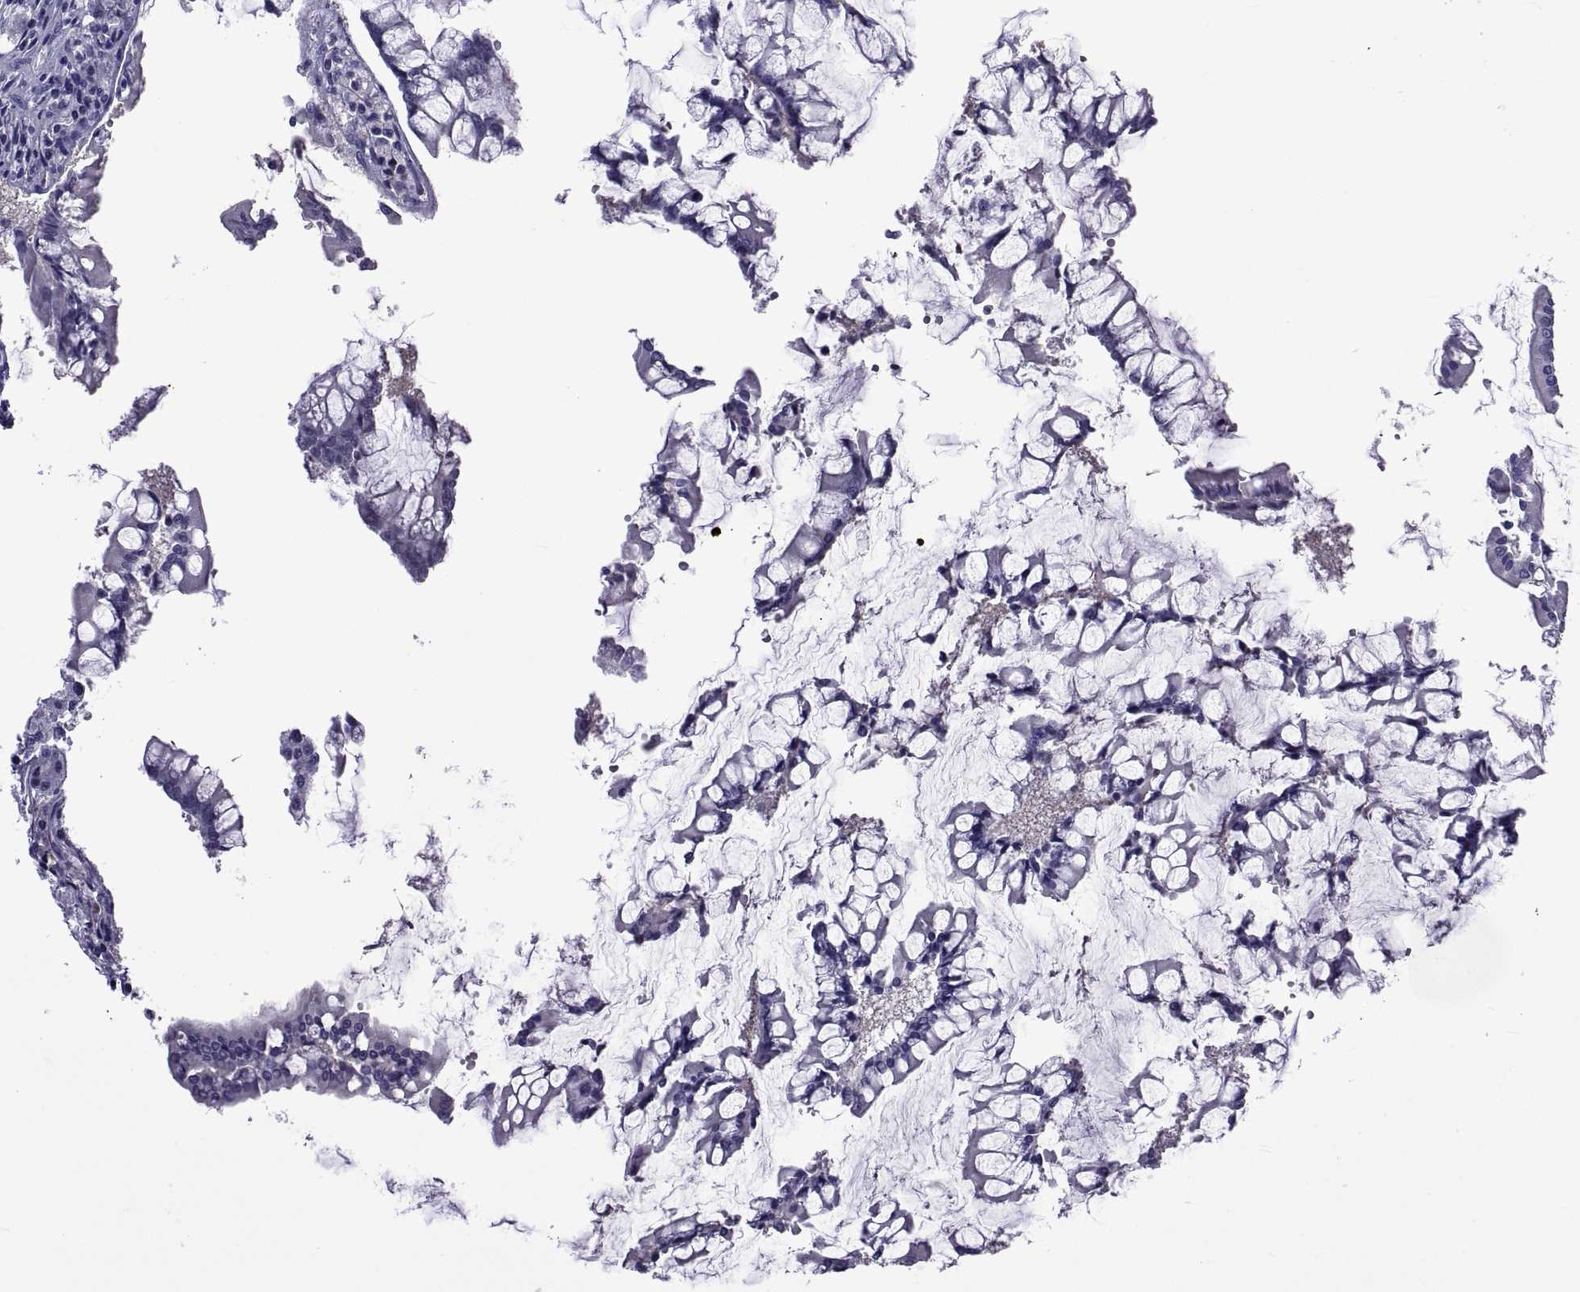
{"staining": {"intensity": "negative", "quantity": "none", "location": "none"}, "tissue": "carcinoid", "cell_type": "Tumor cells", "image_type": "cancer", "snomed": [{"axis": "morphology", "description": "Carcinoid, malignant, NOS"}, {"axis": "topography", "description": "Small intestine"}], "caption": "This micrograph is of malignant carcinoid stained with immunohistochemistry to label a protein in brown with the nuclei are counter-stained blue. There is no expression in tumor cells.", "gene": "LCN9", "patient": {"sex": "female", "age": 65}}